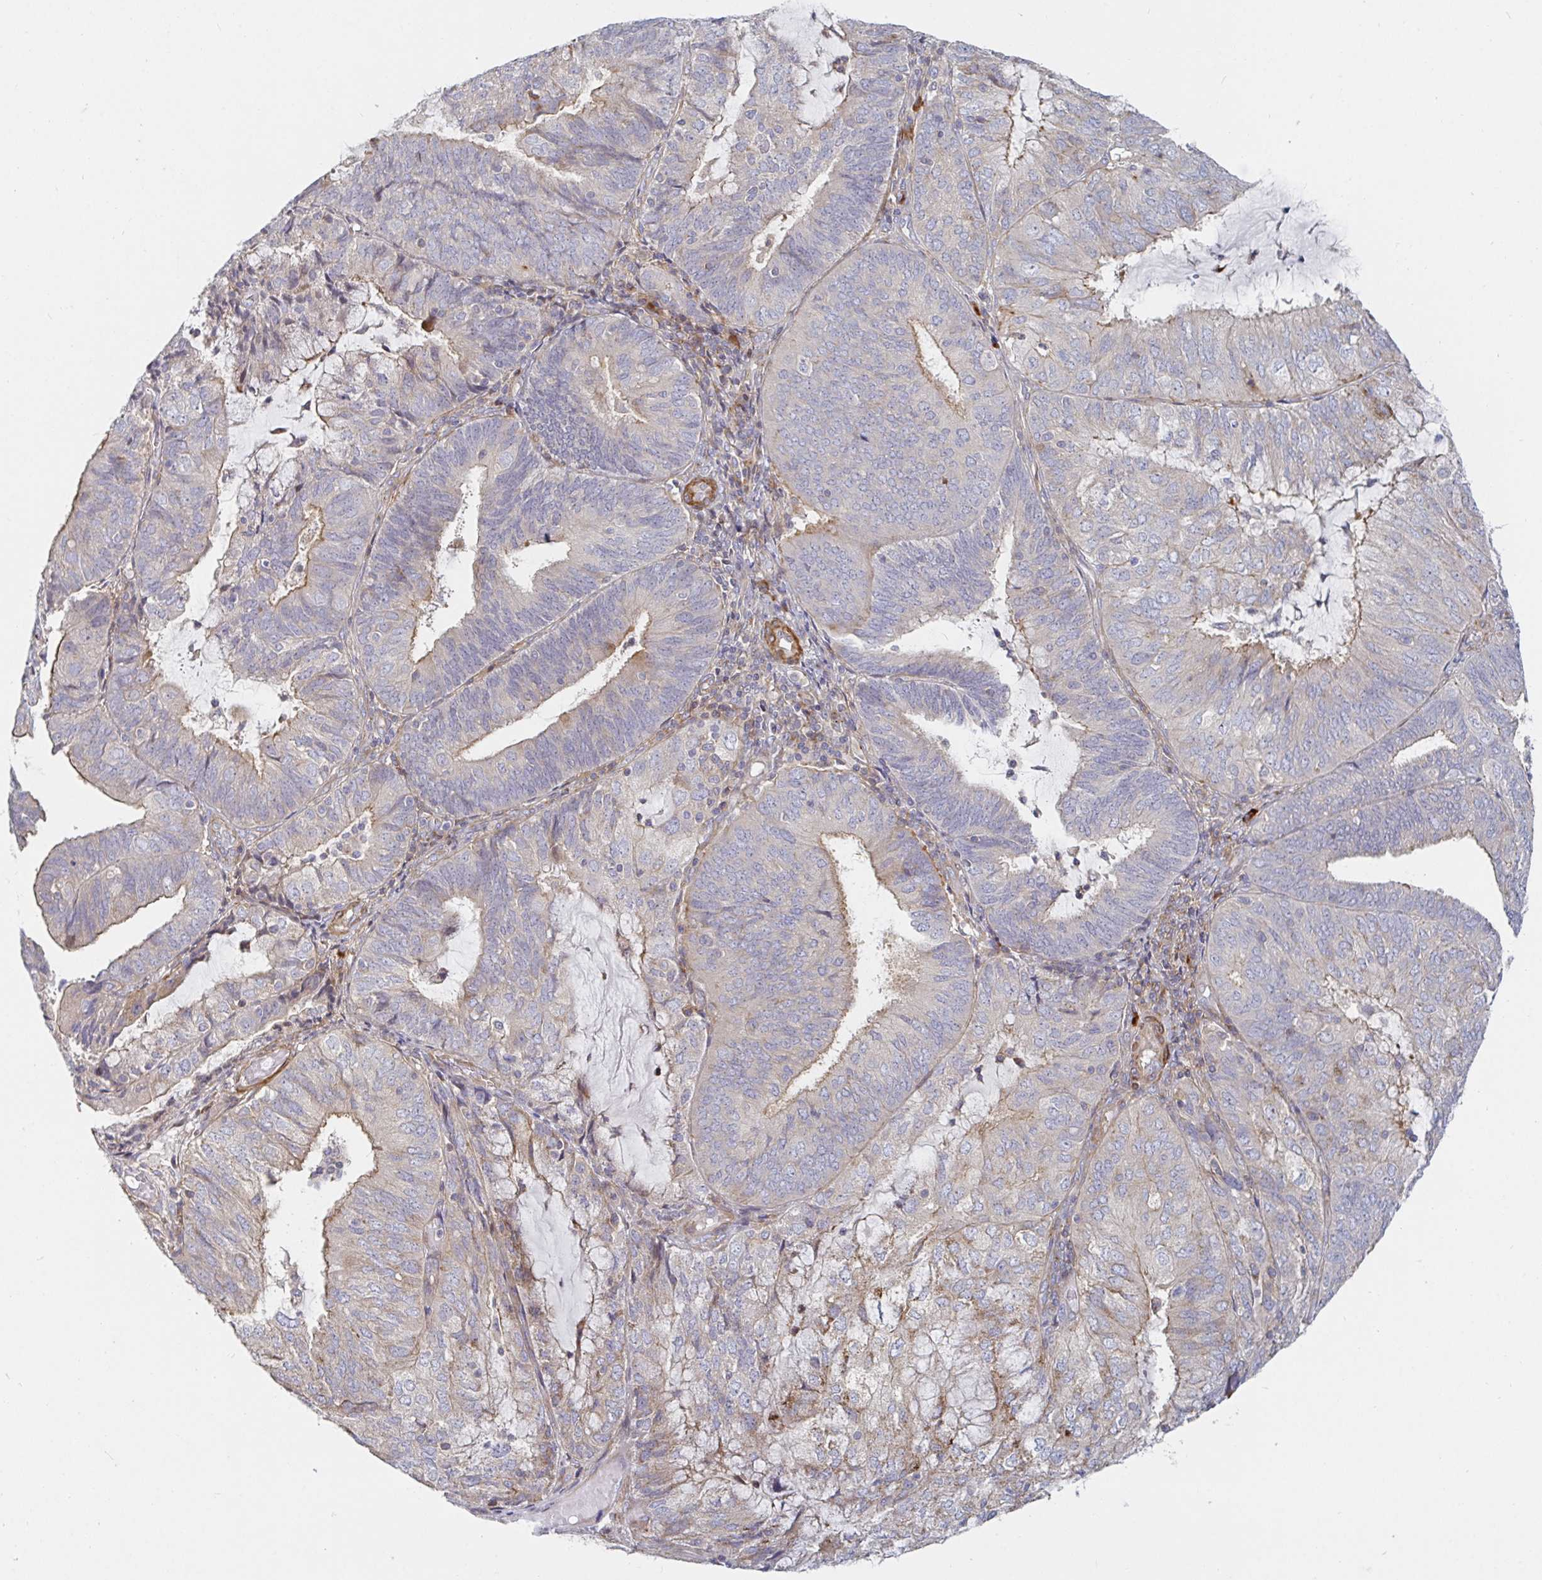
{"staining": {"intensity": "weak", "quantity": "<25%", "location": "cytoplasmic/membranous"}, "tissue": "endometrial cancer", "cell_type": "Tumor cells", "image_type": "cancer", "snomed": [{"axis": "morphology", "description": "Adenocarcinoma, NOS"}, {"axis": "topography", "description": "Endometrium"}], "caption": "The immunohistochemistry image has no significant expression in tumor cells of endometrial cancer (adenocarcinoma) tissue. Brightfield microscopy of immunohistochemistry (IHC) stained with DAB (3,3'-diaminobenzidine) (brown) and hematoxylin (blue), captured at high magnification.", "gene": "SSH2", "patient": {"sex": "female", "age": 81}}